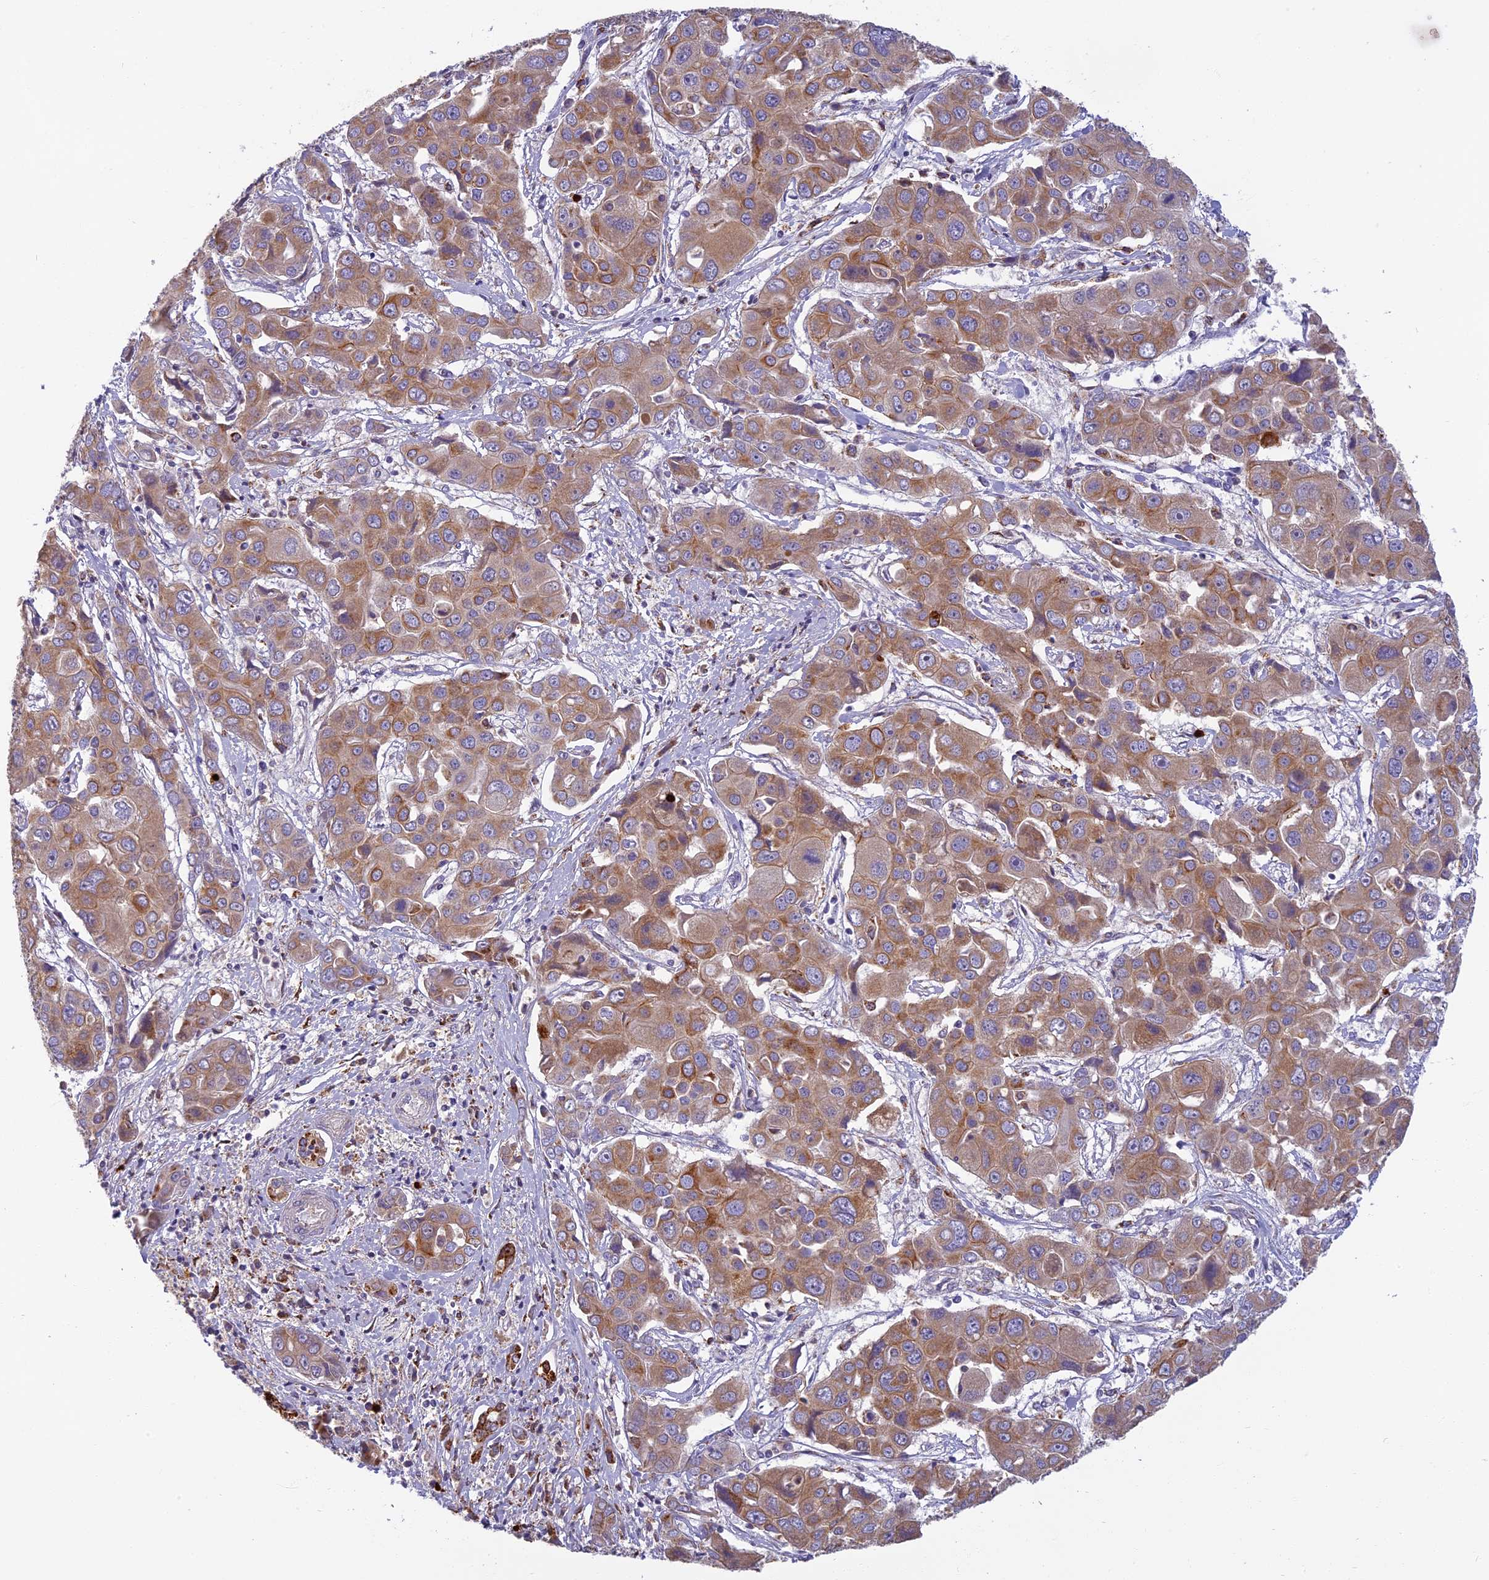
{"staining": {"intensity": "moderate", "quantity": ">75%", "location": "cytoplasmic/membranous"}, "tissue": "liver cancer", "cell_type": "Tumor cells", "image_type": "cancer", "snomed": [{"axis": "morphology", "description": "Cholangiocarcinoma"}, {"axis": "topography", "description": "Liver"}], "caption": "Liver cancer tissue reveals moderate cytoplasmic/membranous expression in approximately >75% of tumor cells, visualized by immunohistochemistry.", "gene": "SEMA7A", "patient": {"sex": "male", "age": 67}}